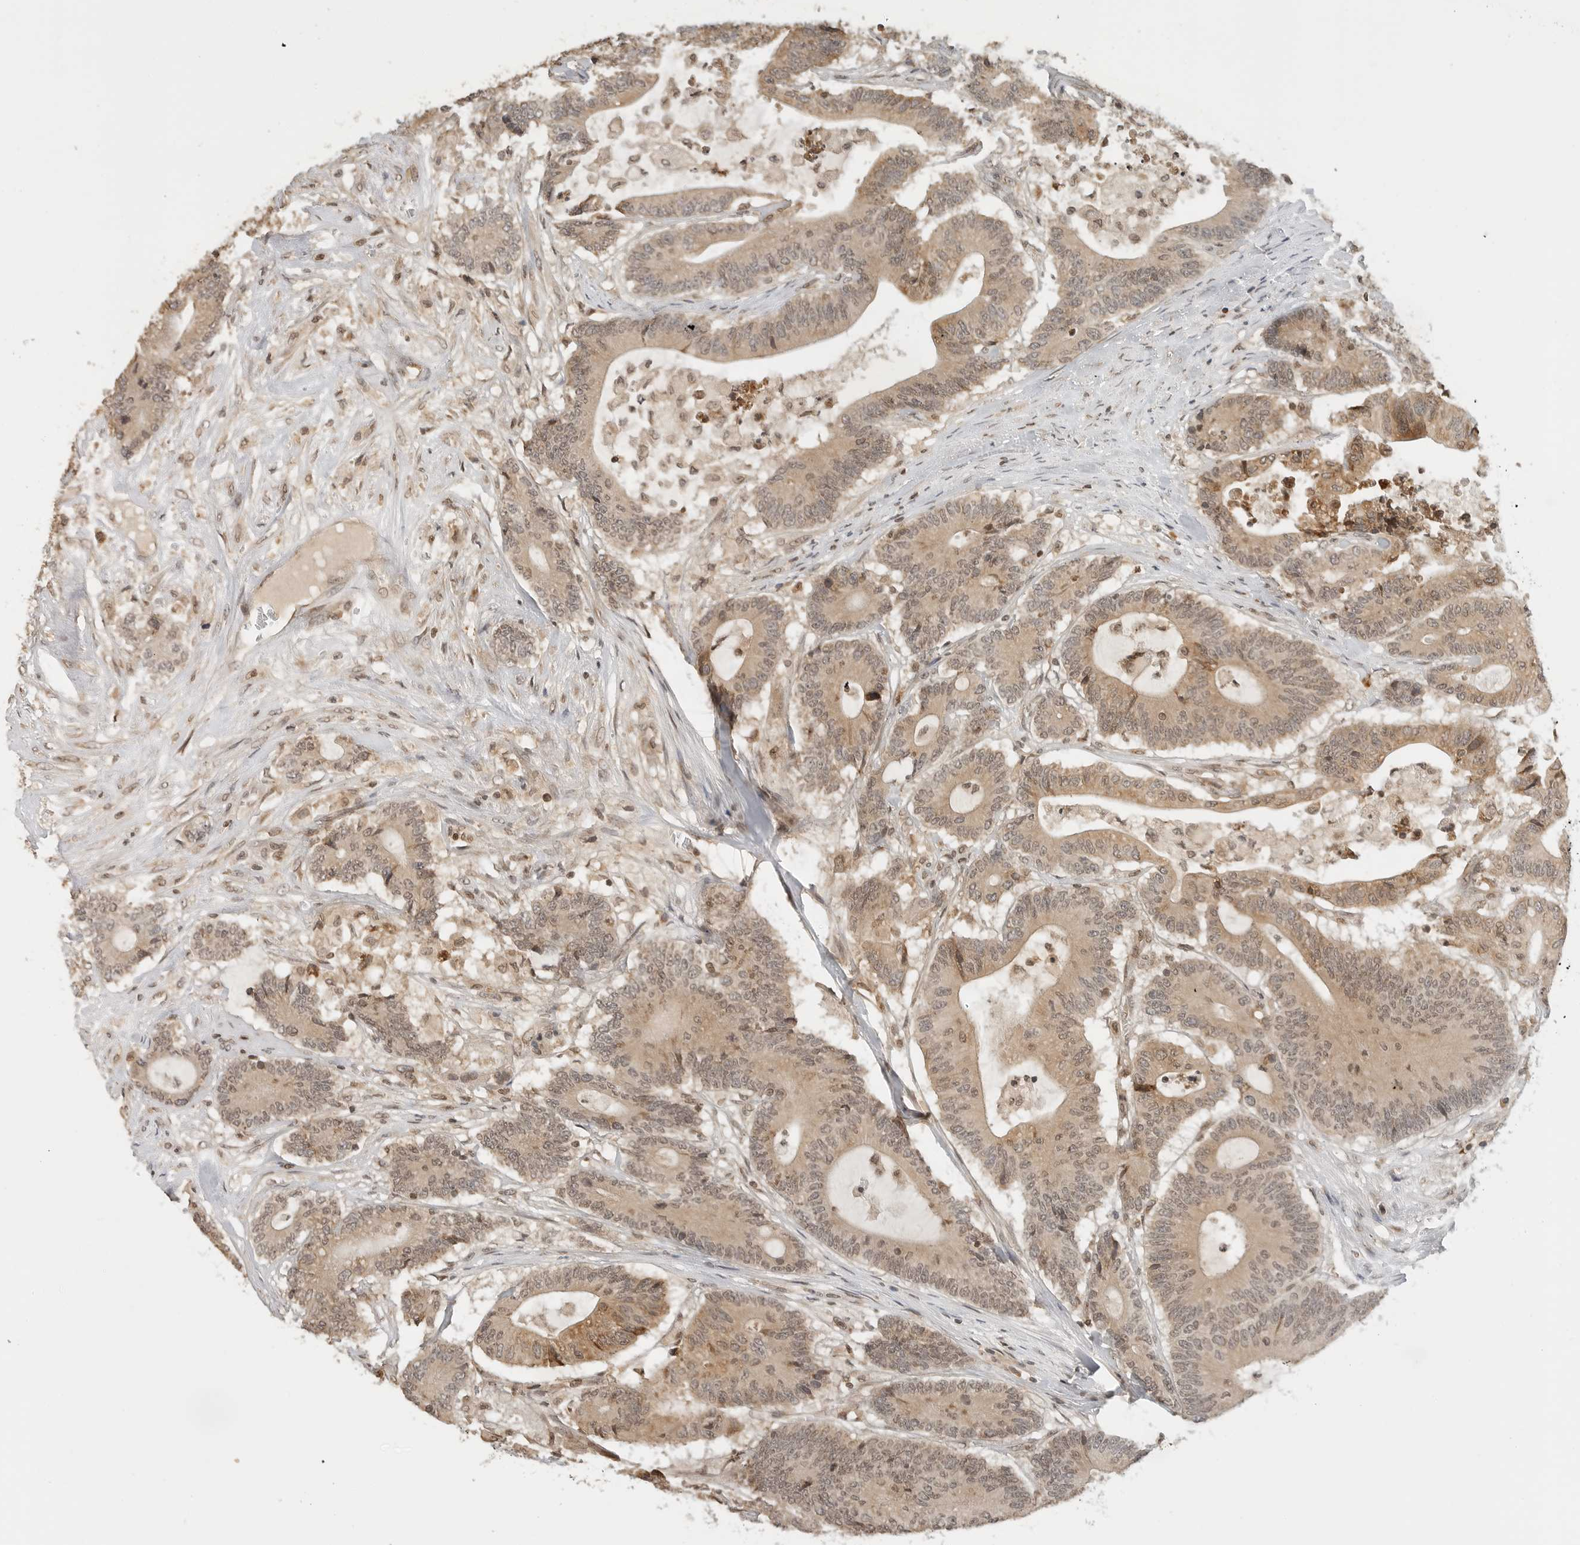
{"staining": {"intensity": "moderate", "quantity": ">75%", "location": "cytoplasmic/membranous,nuclear"}, "tissue": "colorectal cancer", "cell_type": "Tumor cells", "image_type": "cancer", "snomed": [{"axis": "morphology", "description": "Adenocarcinoma, NOS"}, {"axis": "topography", "description": "Colon"}], "caption": "Human colorectal adenocarcinoma stained with a brown dye exhibits moderate cytoplasmic/membranous and nuclear positive staining in approximately >75% of tumor cells.", "gene": "POLH", "patient": {"sex": "female", "age": 84}}